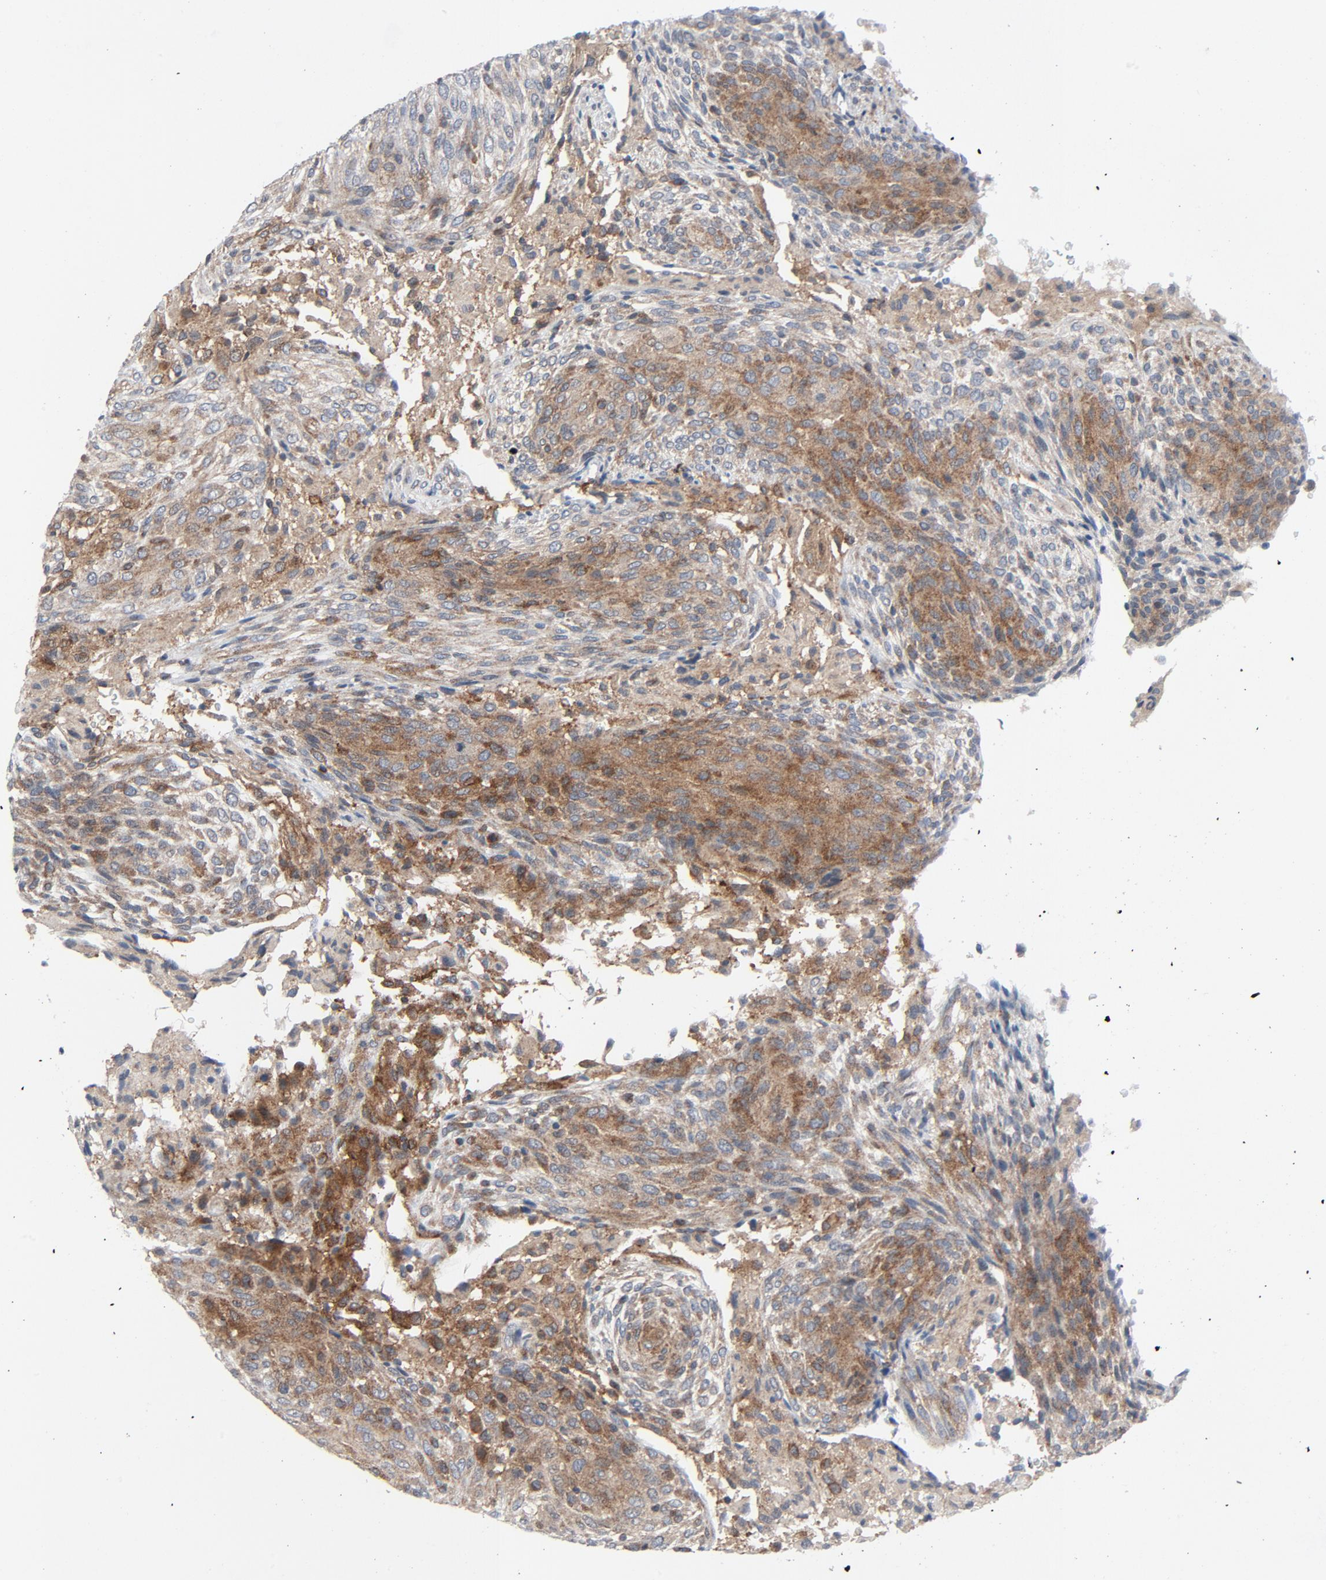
{"staining": {"intensity": "moderate", "quantity": ">75%", "location": "cytoplasmic/membranous"}, "tissue": "glioma", "cell_type": "Tumor cells", "image_type": "cancer", "snomed": [{"axis": "morphology", "description": "Glioma, malignant, High grade"}, {"axis": "topography", "description": "Cerebral cortex"}], "caption": "Protein staining shows moderate cytoplasmic/membranous expression in approximately >75% of tumor cells in glioma. Using DAB (brown) and hematoxylin (blue) stains, captured at high magnification using brightfield microscopy.", "gene": "TSG101", "patient": {"sex": "female", "age": 55}}